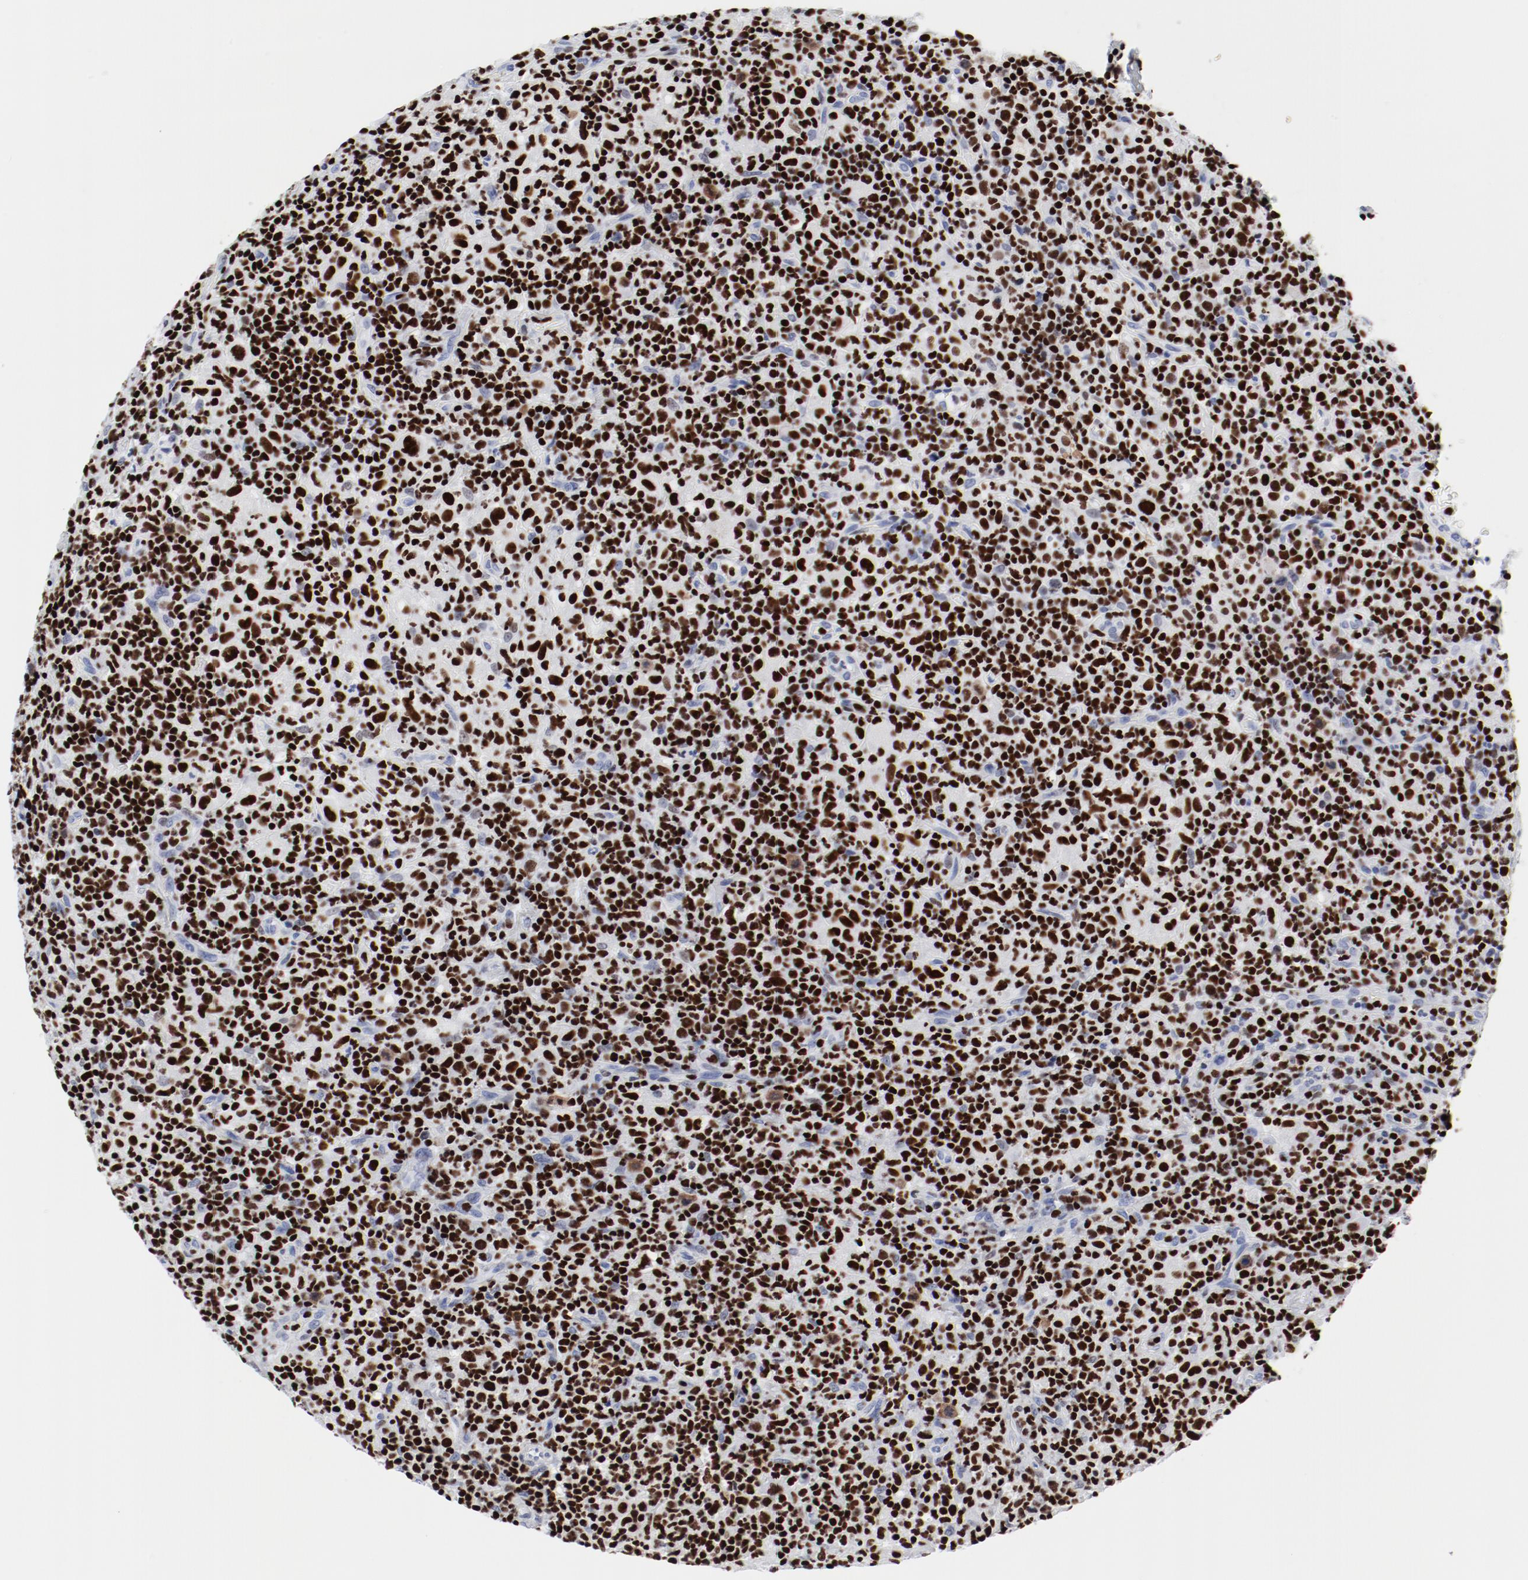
{"staining": {"intensity": "strong", "quantity": ">75%", "location": "nuclear"}, "tissue": "lymphoma", "cell_type": "Tumor cells", "image_type": "cancer", "snomed": [{"axis": "morphology", "description": "Hodgkin's disease, NOS"}, {"axis": "topography", "description": "Lymph node"}], "caption": "Human Hodgkin's disease stained with a brown dye displays strong nuclear positive positivity in approximately >75% of tumor cells.", "gene": "SMARCC2", "patient": {"sex": "male", "age": 65}}